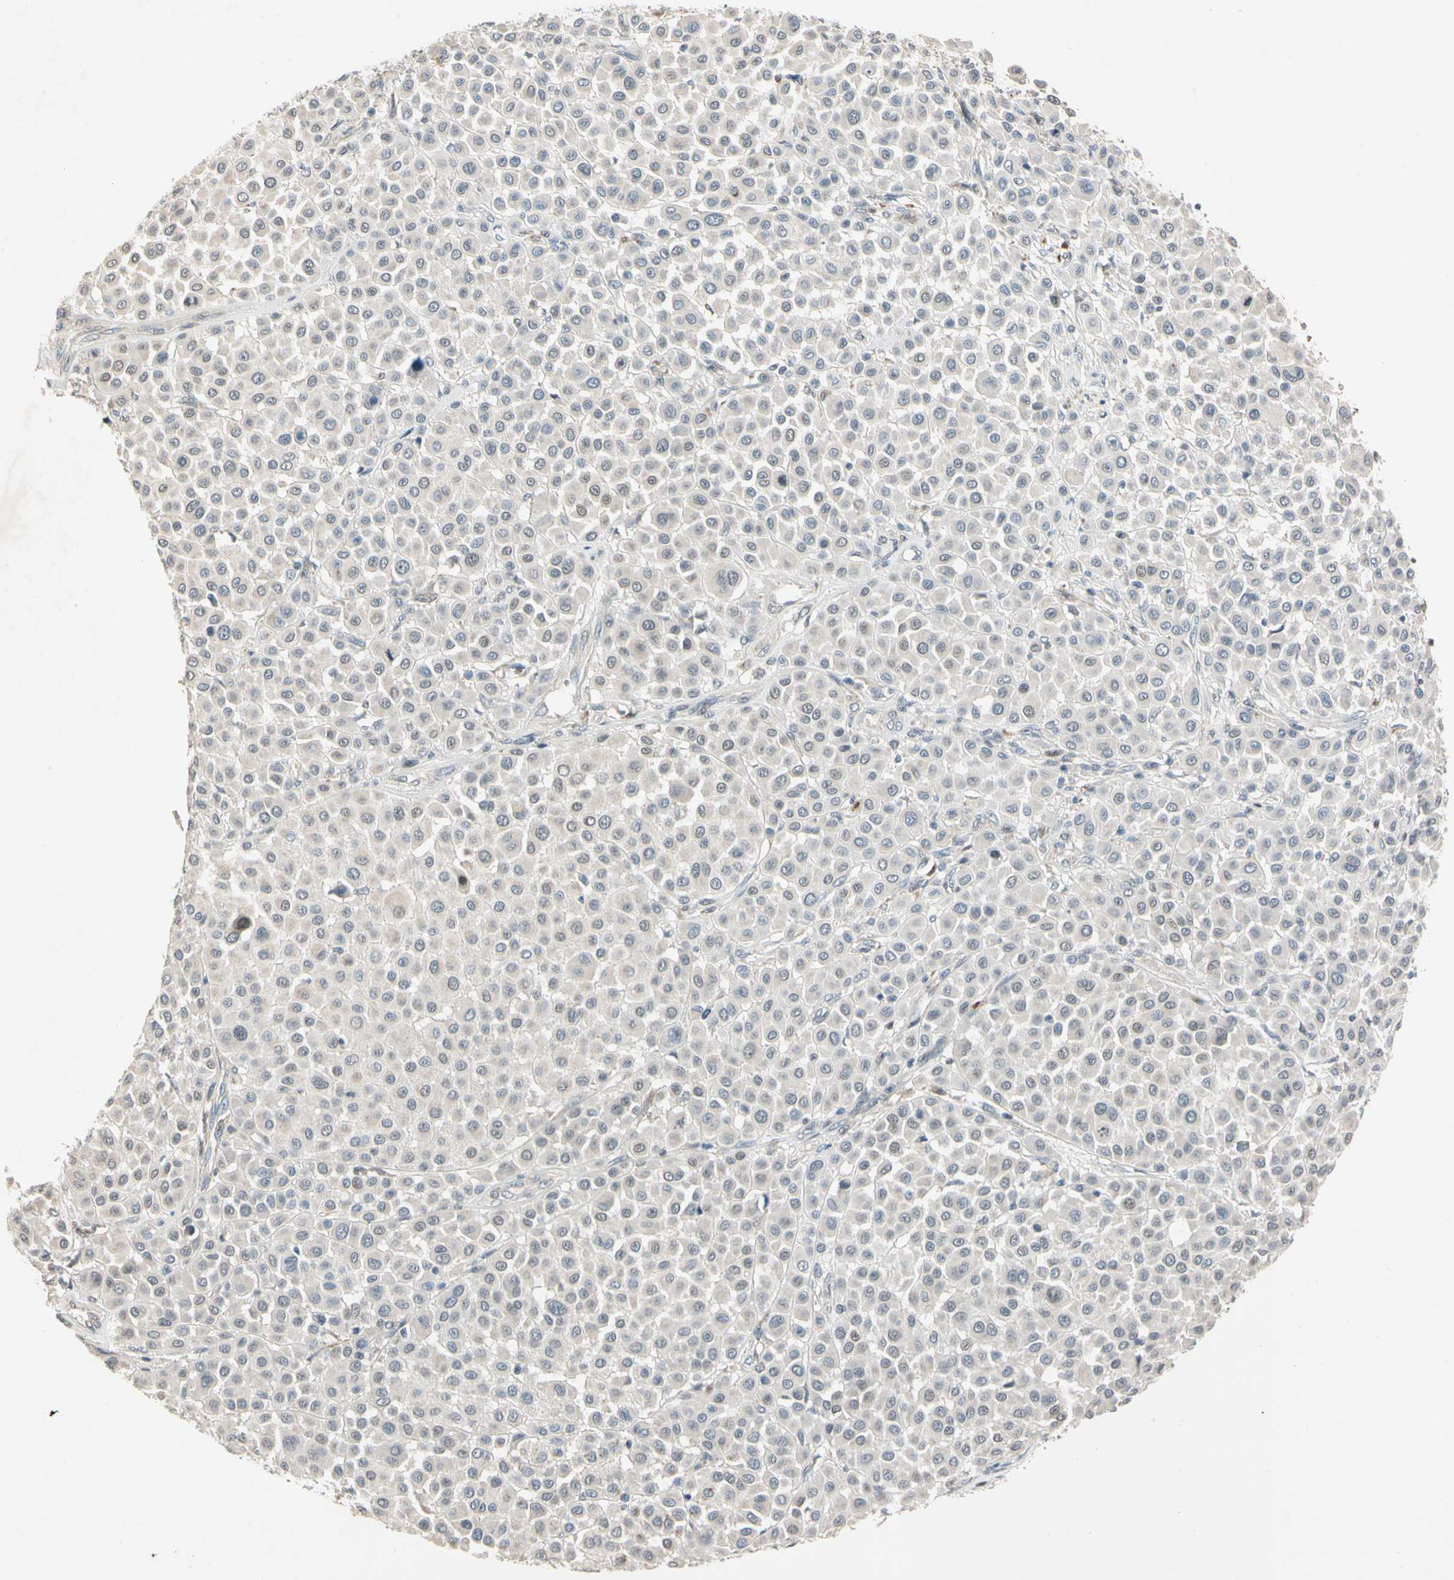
{"staining": {"intensity": "negative", "quantity": "none", "location": "none"}, "tissue": "melanoma", "cell_type": "Tumor cells", "image_type": "cancer", "snomed": [{"axis": "morphology", "description": "Malignant melanoma, Metastatic site"}, {"axis": "topography", "description": "Soft tissue"}], "caption": "Tumor cells show no significant protein positivity in melanoma.", "gene": "RIOX2", "patient": {"sex": "male", "age": 41}}